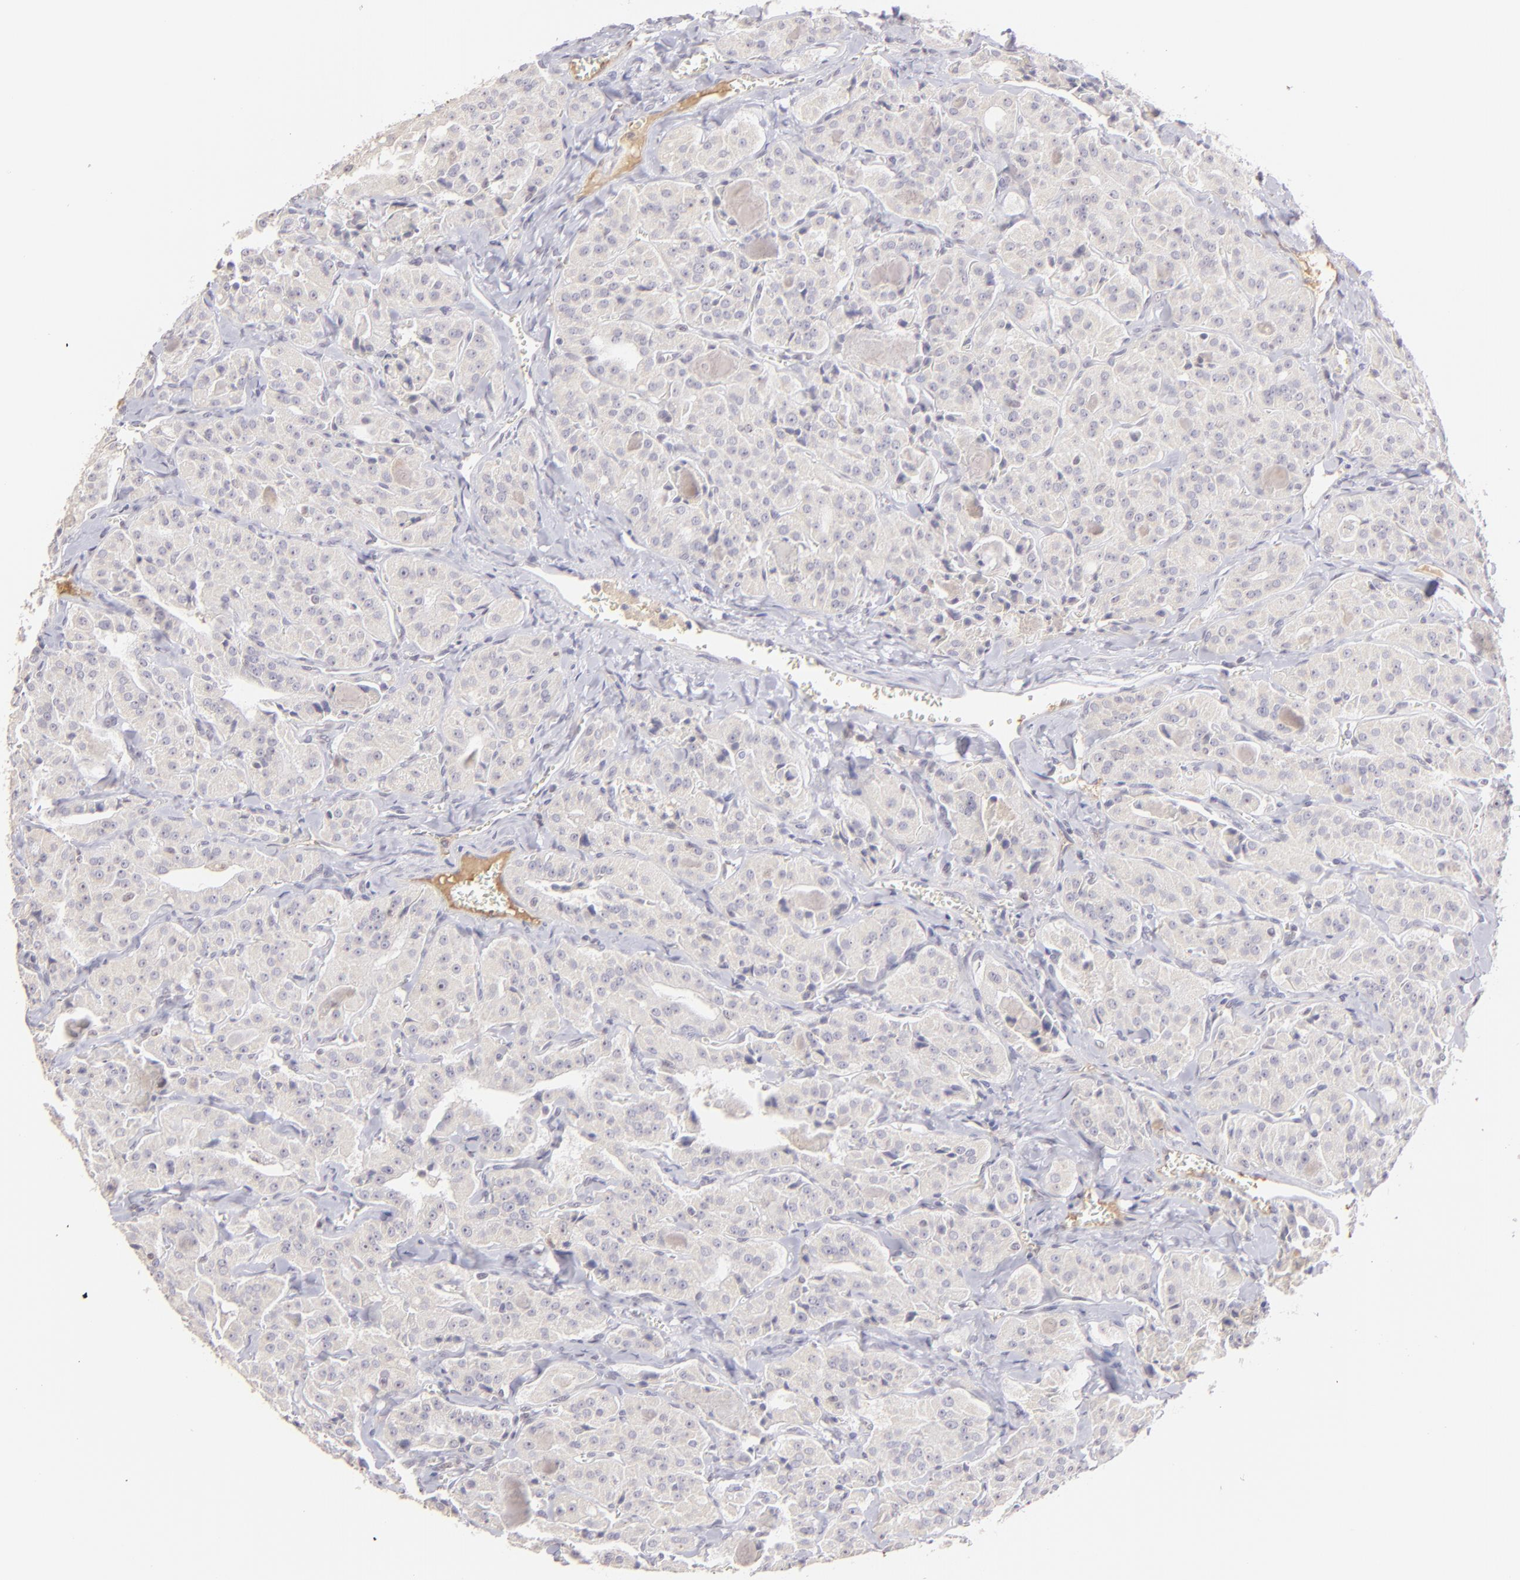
{"staining": {"intensity": "negative", "quantity": "none", "location": "none"}, "tissue": "thyroid cancer", "cell_type": "Tumor cells", "image_type": "cancer", "snomed": [{"axis": "morphology", "description": "Carcinoma, NOS"}, {"axis": "topography", "description": "Thyroid gland"}], "caption": "High power microscopy image of an immunohistochemistry (IHC) image of thyroid carcinoma, revealing no significant staining in tumor cells.", "gene": "MAGEA1", "patient": {"sex": "male", "age": 76}}